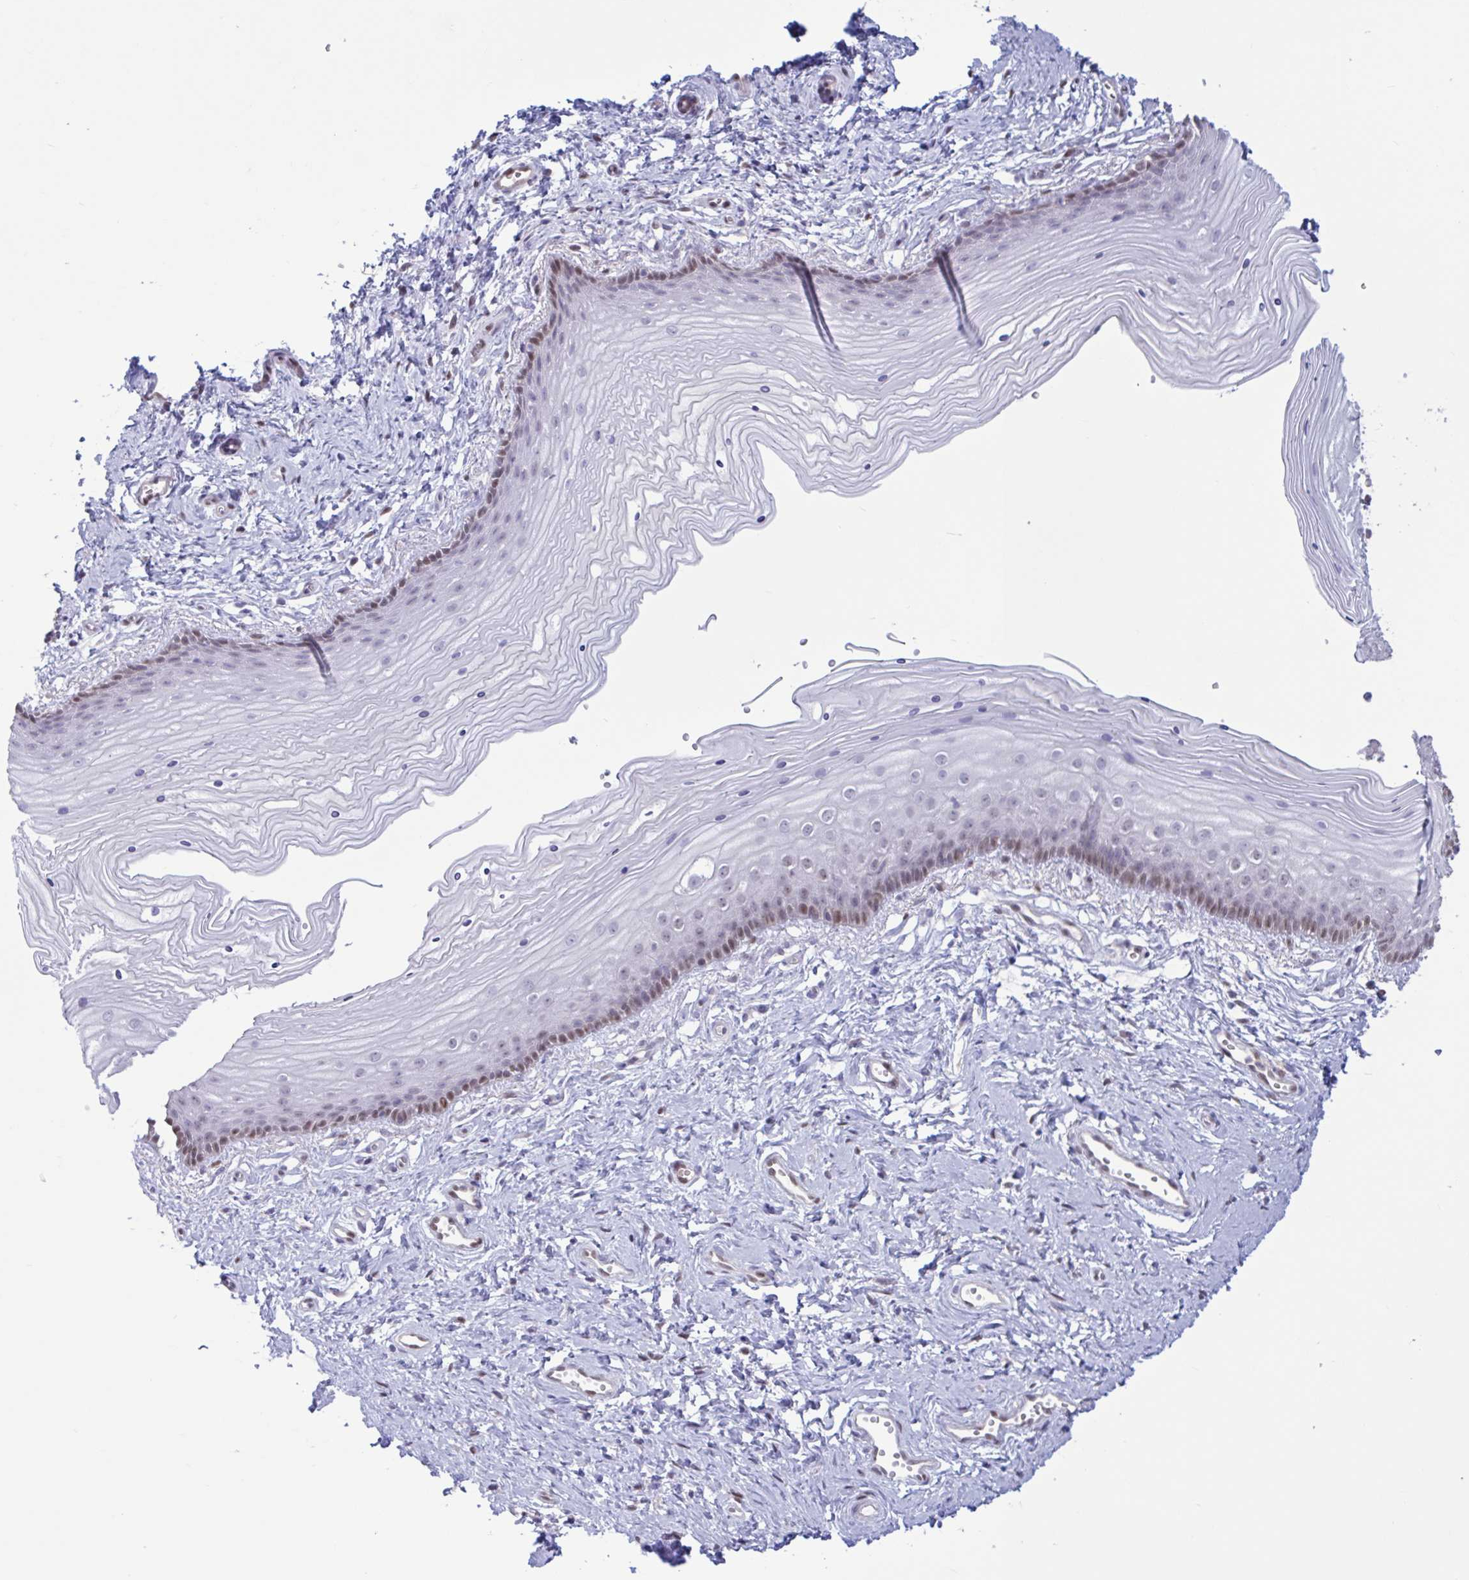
{"staining": {"intensity": "moderate", "quantity": "25%-75%", "location": "nuclear"}, "tissue": "vagina", "cell_type": "Squamous epithelial cells", "image_type": "normal", "snomed": [{"axis": "morphology", "description": "Normal tissue, NOS"}, {"axis": "topography", "description": "Vagina"}], "caption": "Immunohistochemistry (IHC) histopathology image of unremarkable vagina: human vagina stained using immunohistochemistry displays medium levels of moderate protein expression localized specifically in the nuclear of squamous epithelial cells, appearing as a nuclear brown color.", "gene": "RBL1", "patient": {"sex": "female", "age": 38}}